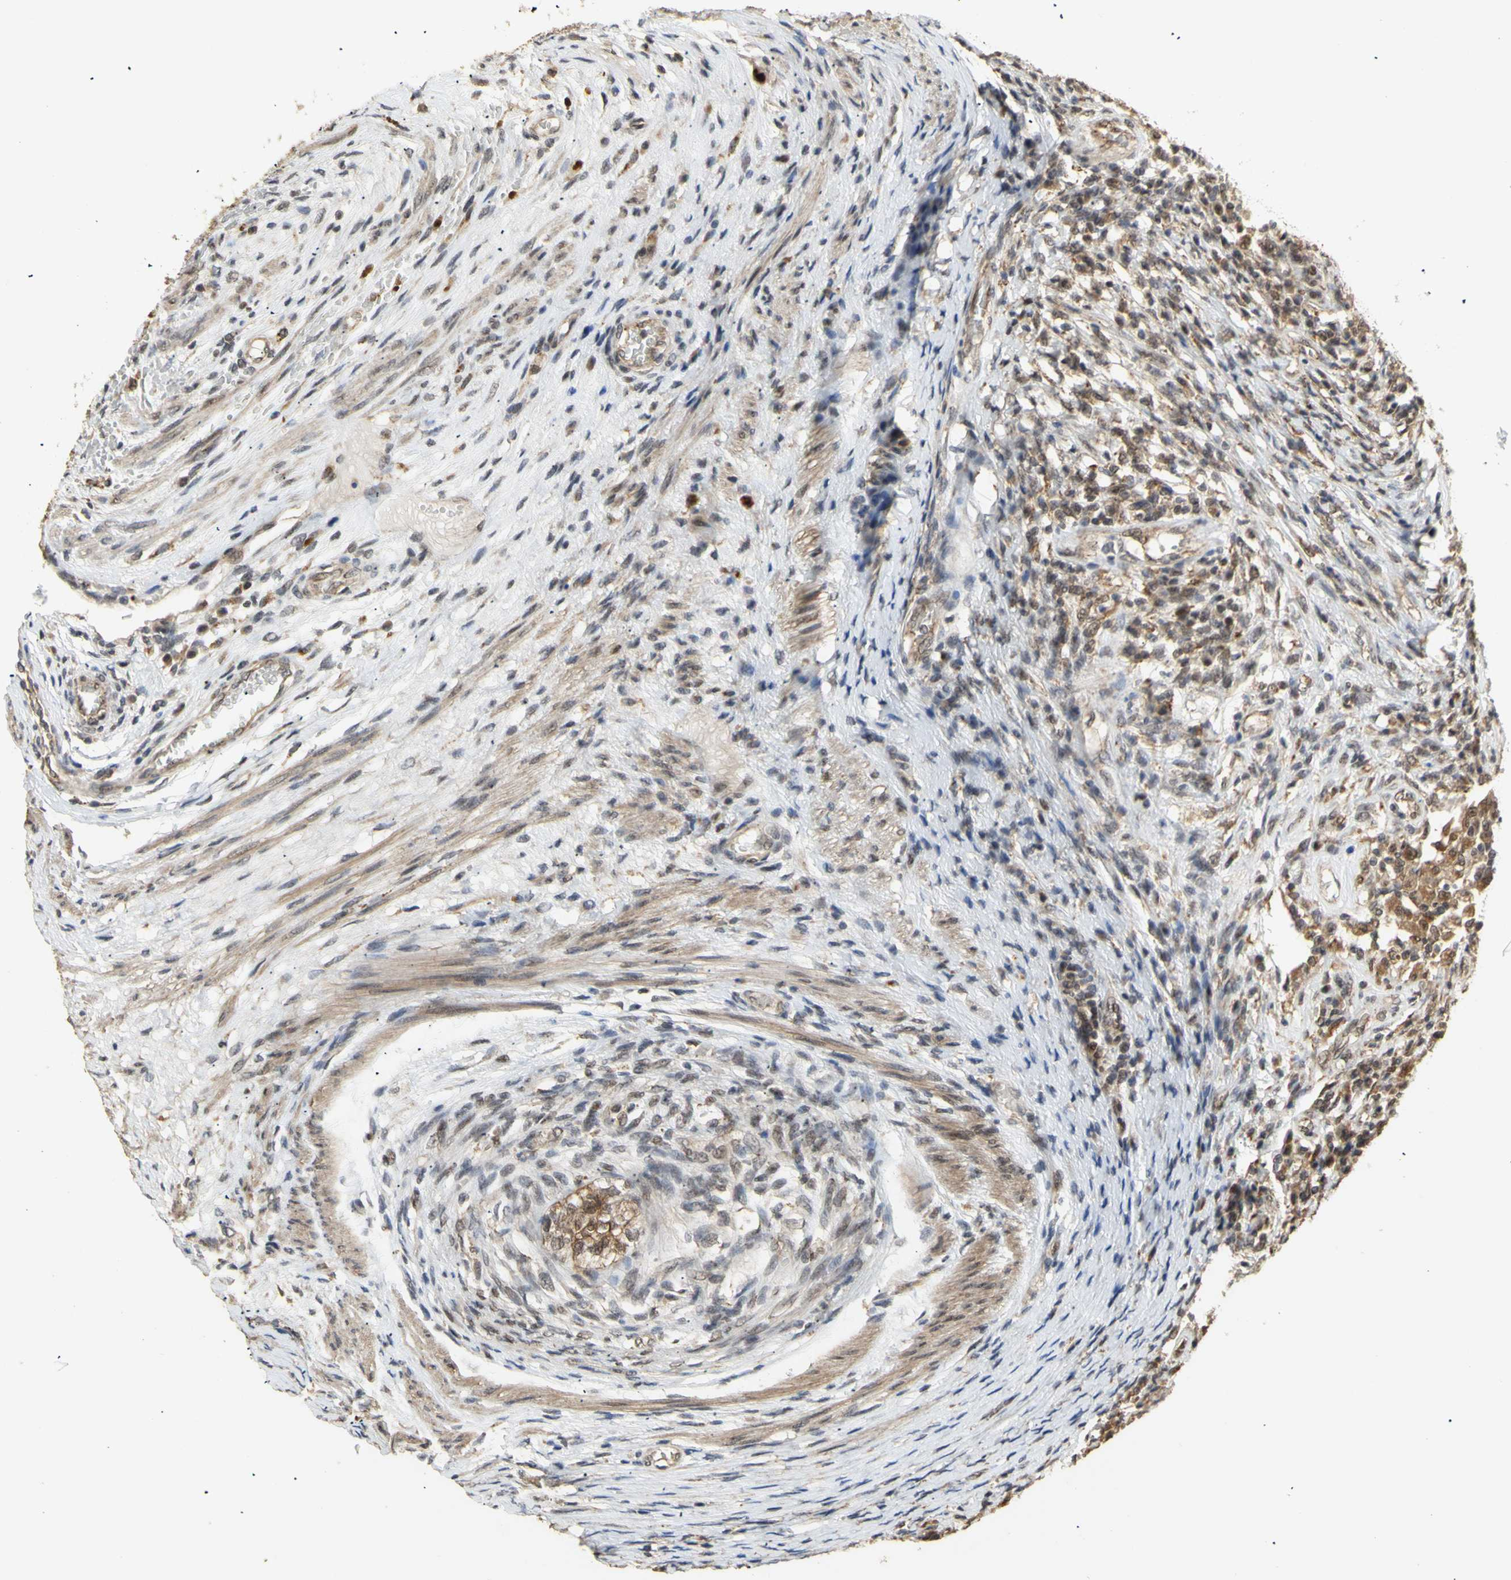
{"staining": {"intensity": "moderate", "quantity": ">75%", "location": "cytoplasmic/membranous"}, "tissue": "testis cancer", "cell_type": "Tumor cells", "image_type": "cancer", "snomed": [{"axis": "morphology", "description": "Carcinoma, Embryonal, NOS"}, {"axis": "topography", "description": "Testis"}], "caption": "IHC of human testis cancer (embryonal carcinoma) demonstrates medium levels of moderate cytoplasmic/membranous expression in approximately >75% of tumor cells. (IHC, brightfield microscopy, high magnification).", "gene": "GTF2E2", "patient": {"sex": "male", "age": 26}}